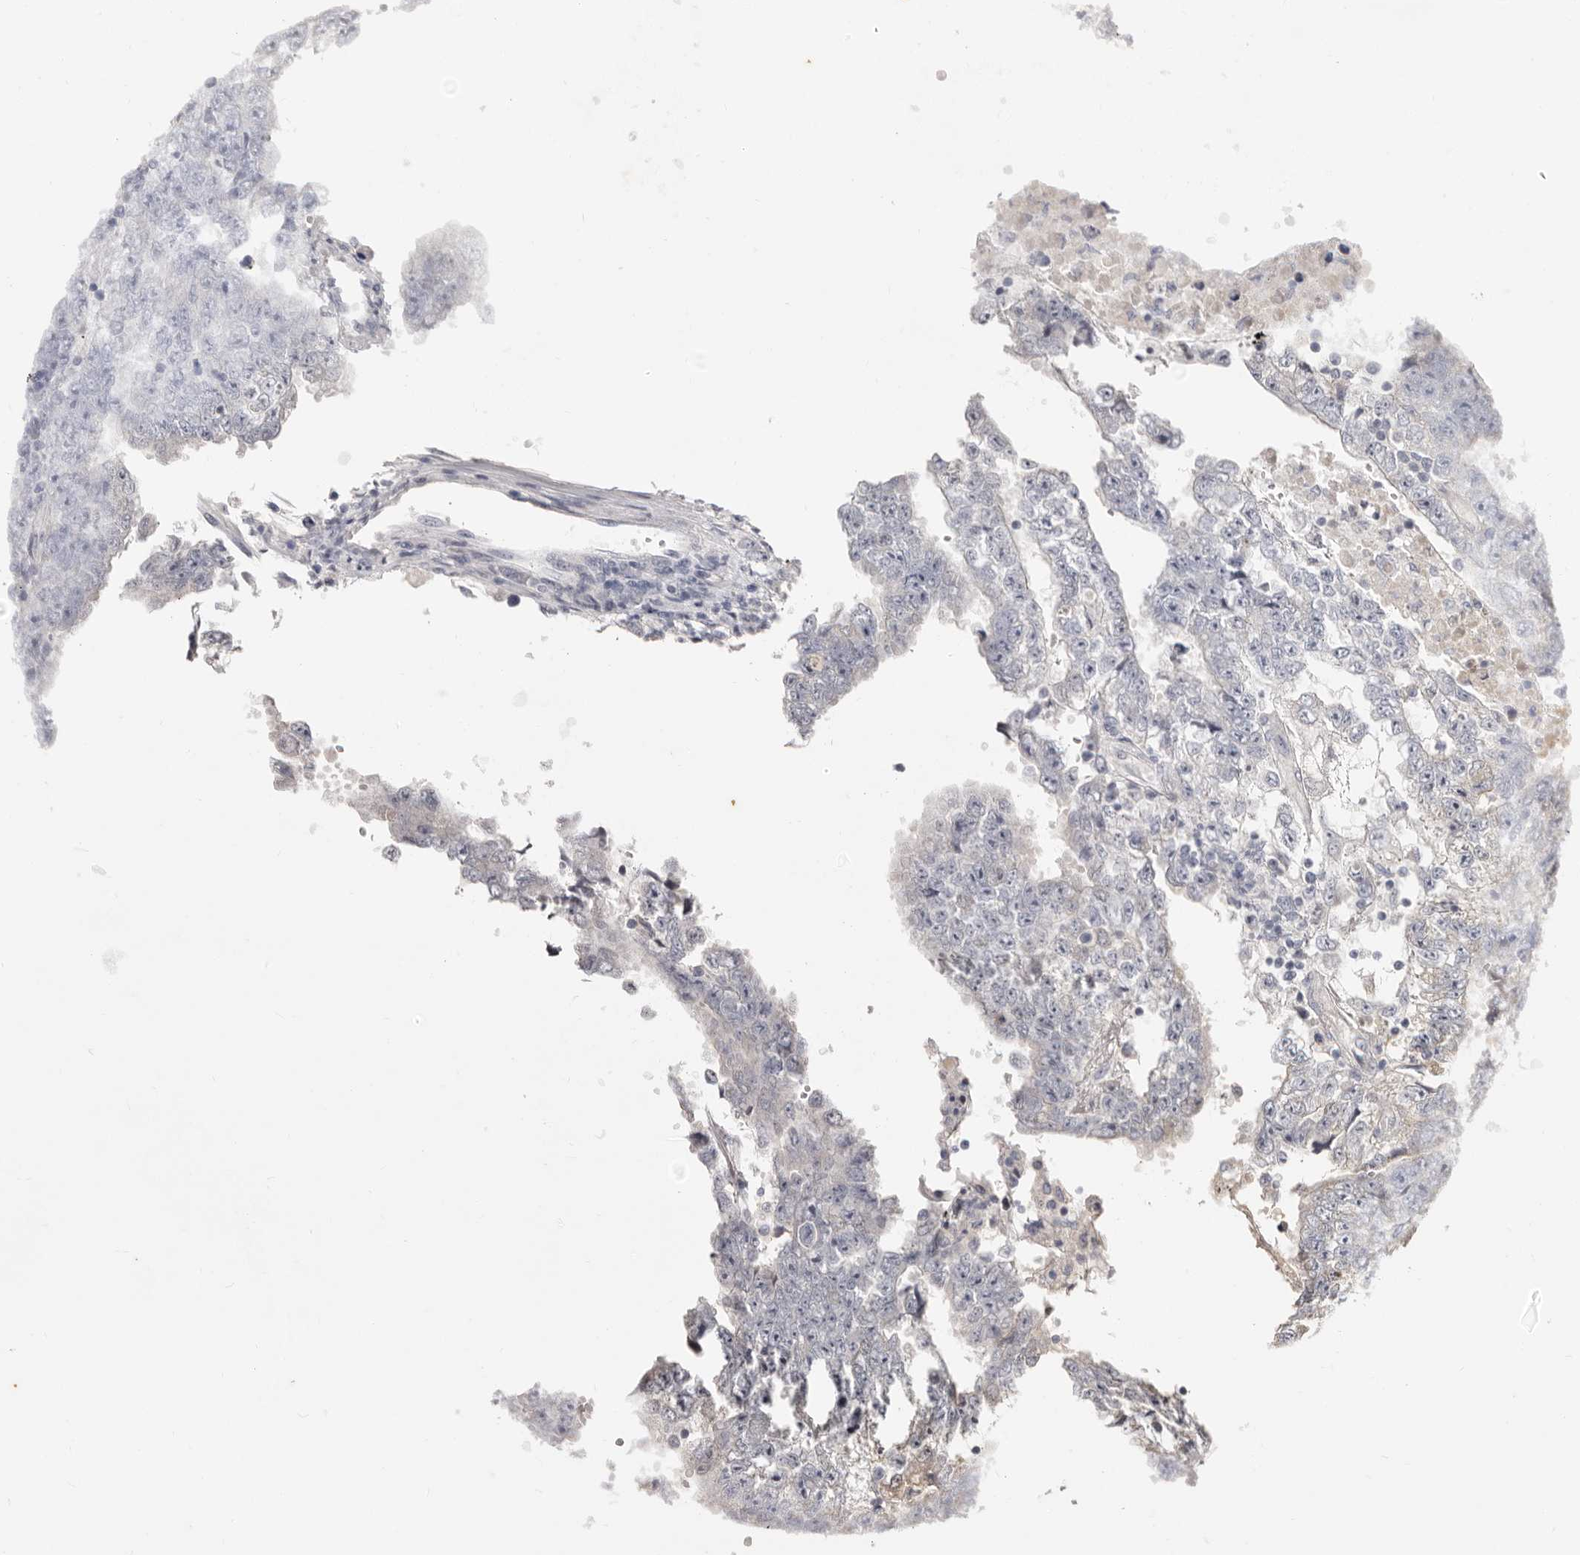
{"staining": {"intensity": "negative", "quantity": "none", "location": "none"}, "tissue": "testis cancer", "cell_type": "Tumor cells", "image_type": "cancer", "snomed": [{"axis": "morphology", "description": "Carcinoma, Embryonal, NOS"}, {"axis": "topography", "description": "Testis"}], "caption": "This micrograph is of testis cancer (embryonal carcinoma) stained with immunohistochemistry to label a protein in brown with the nuclei are counter-stained blue. There is no positivity in tumor cells. (DAB (3,3'-diaminobenzidine) IHC with hematoxylin counter stain).", "gene": "KIF2B", "patient": {"sex": "male", "age": 25}}